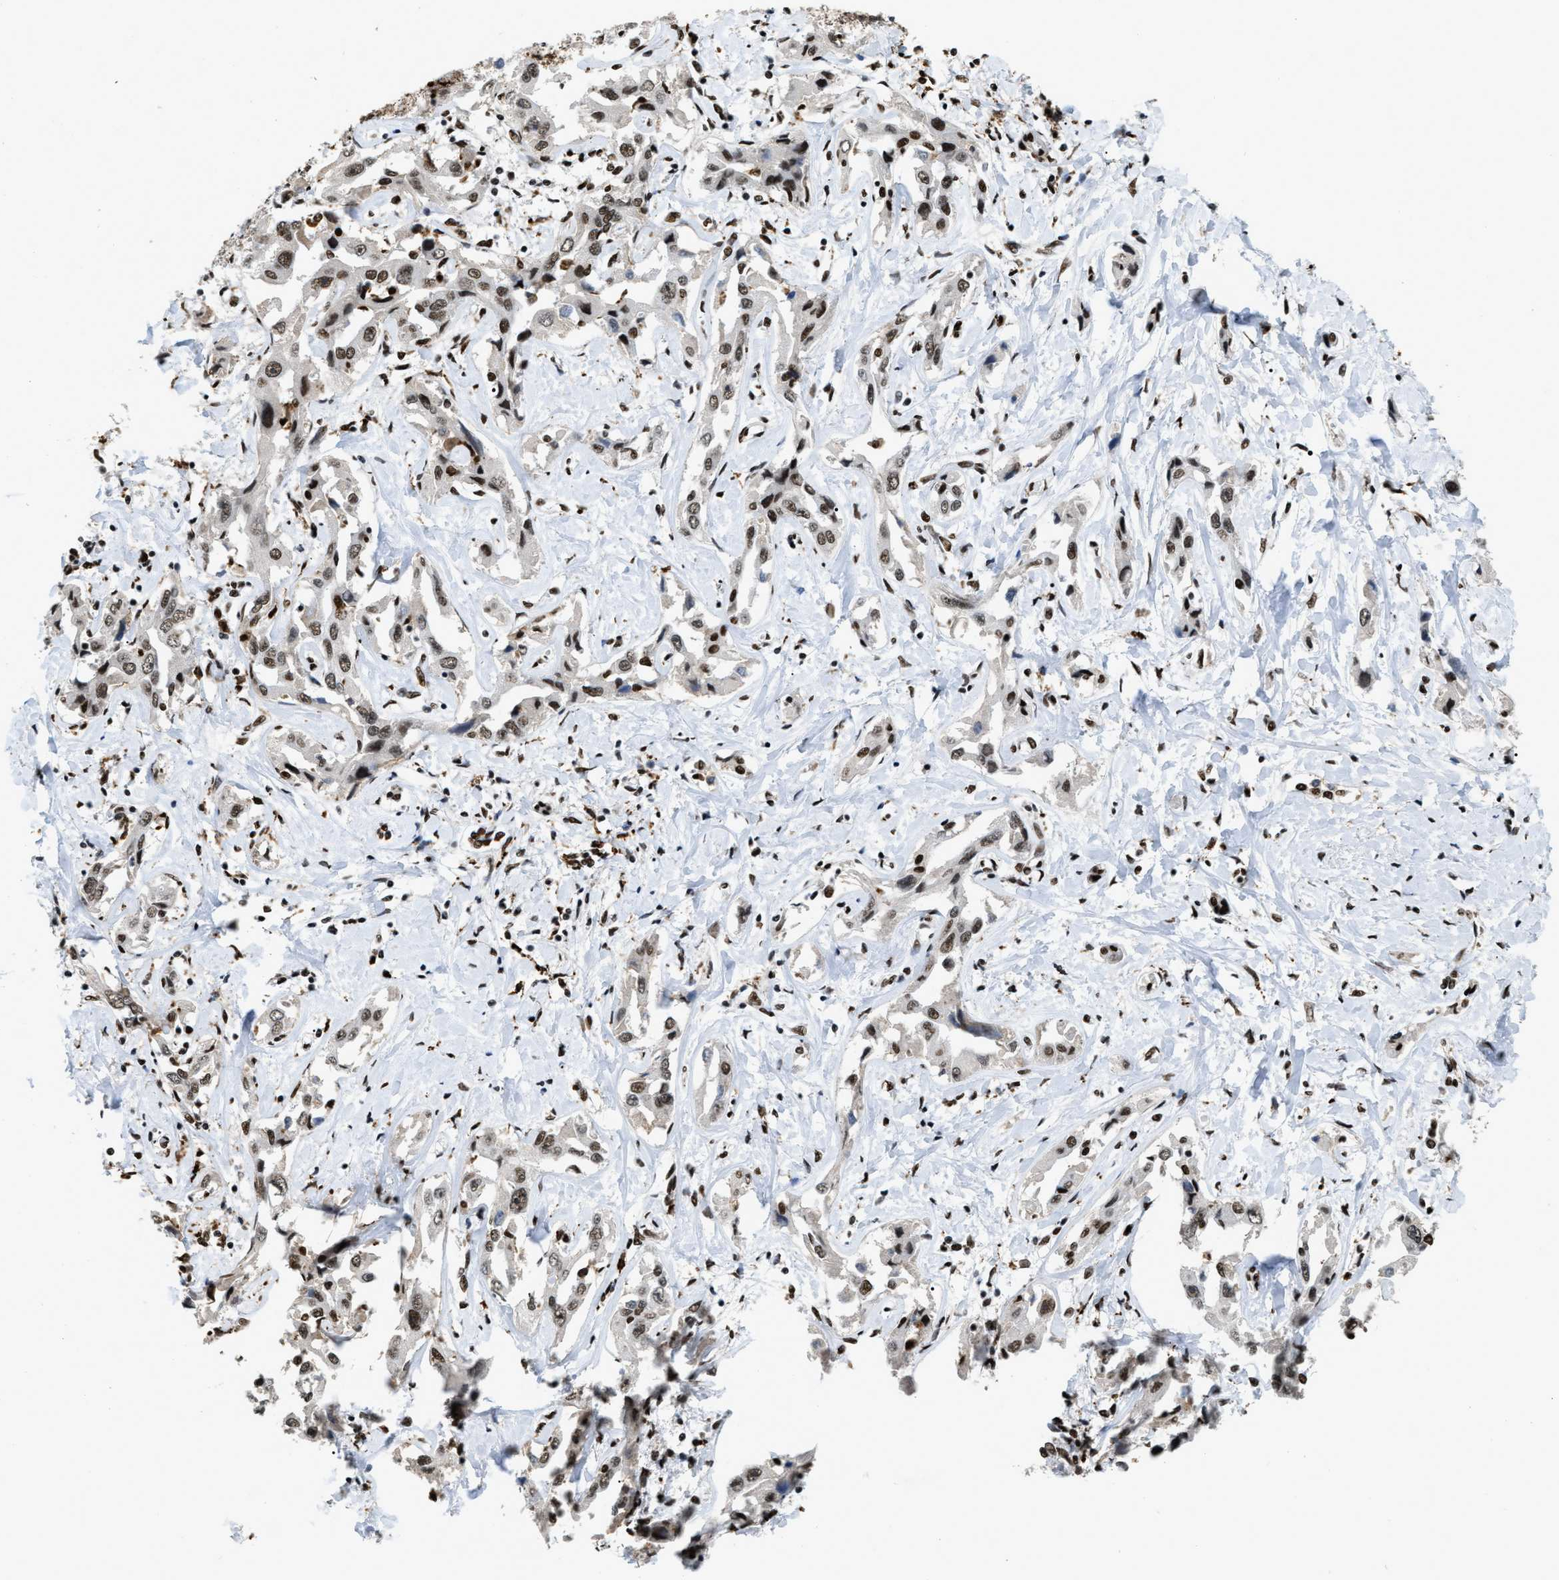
{"staining": {"intensity": "moderate", "quantity": ">75%", "location": "nuclear"}, "tissue": "liver cancer", "cell_type": "Tumor cells", "image_type": "cancer", "snomed": [{"axis": "morphology", "description": "Cholangiocarcinoma"}, {"axis": "topography", "description": "Liver"}], "caption": "This is an image of IHC staining of cholangiocarcinoma (liver), which shows moderate staining in the nuclear of tumor cells.", "gene": "NUMA1", "patient": {"sex": "male", "age": 59}}